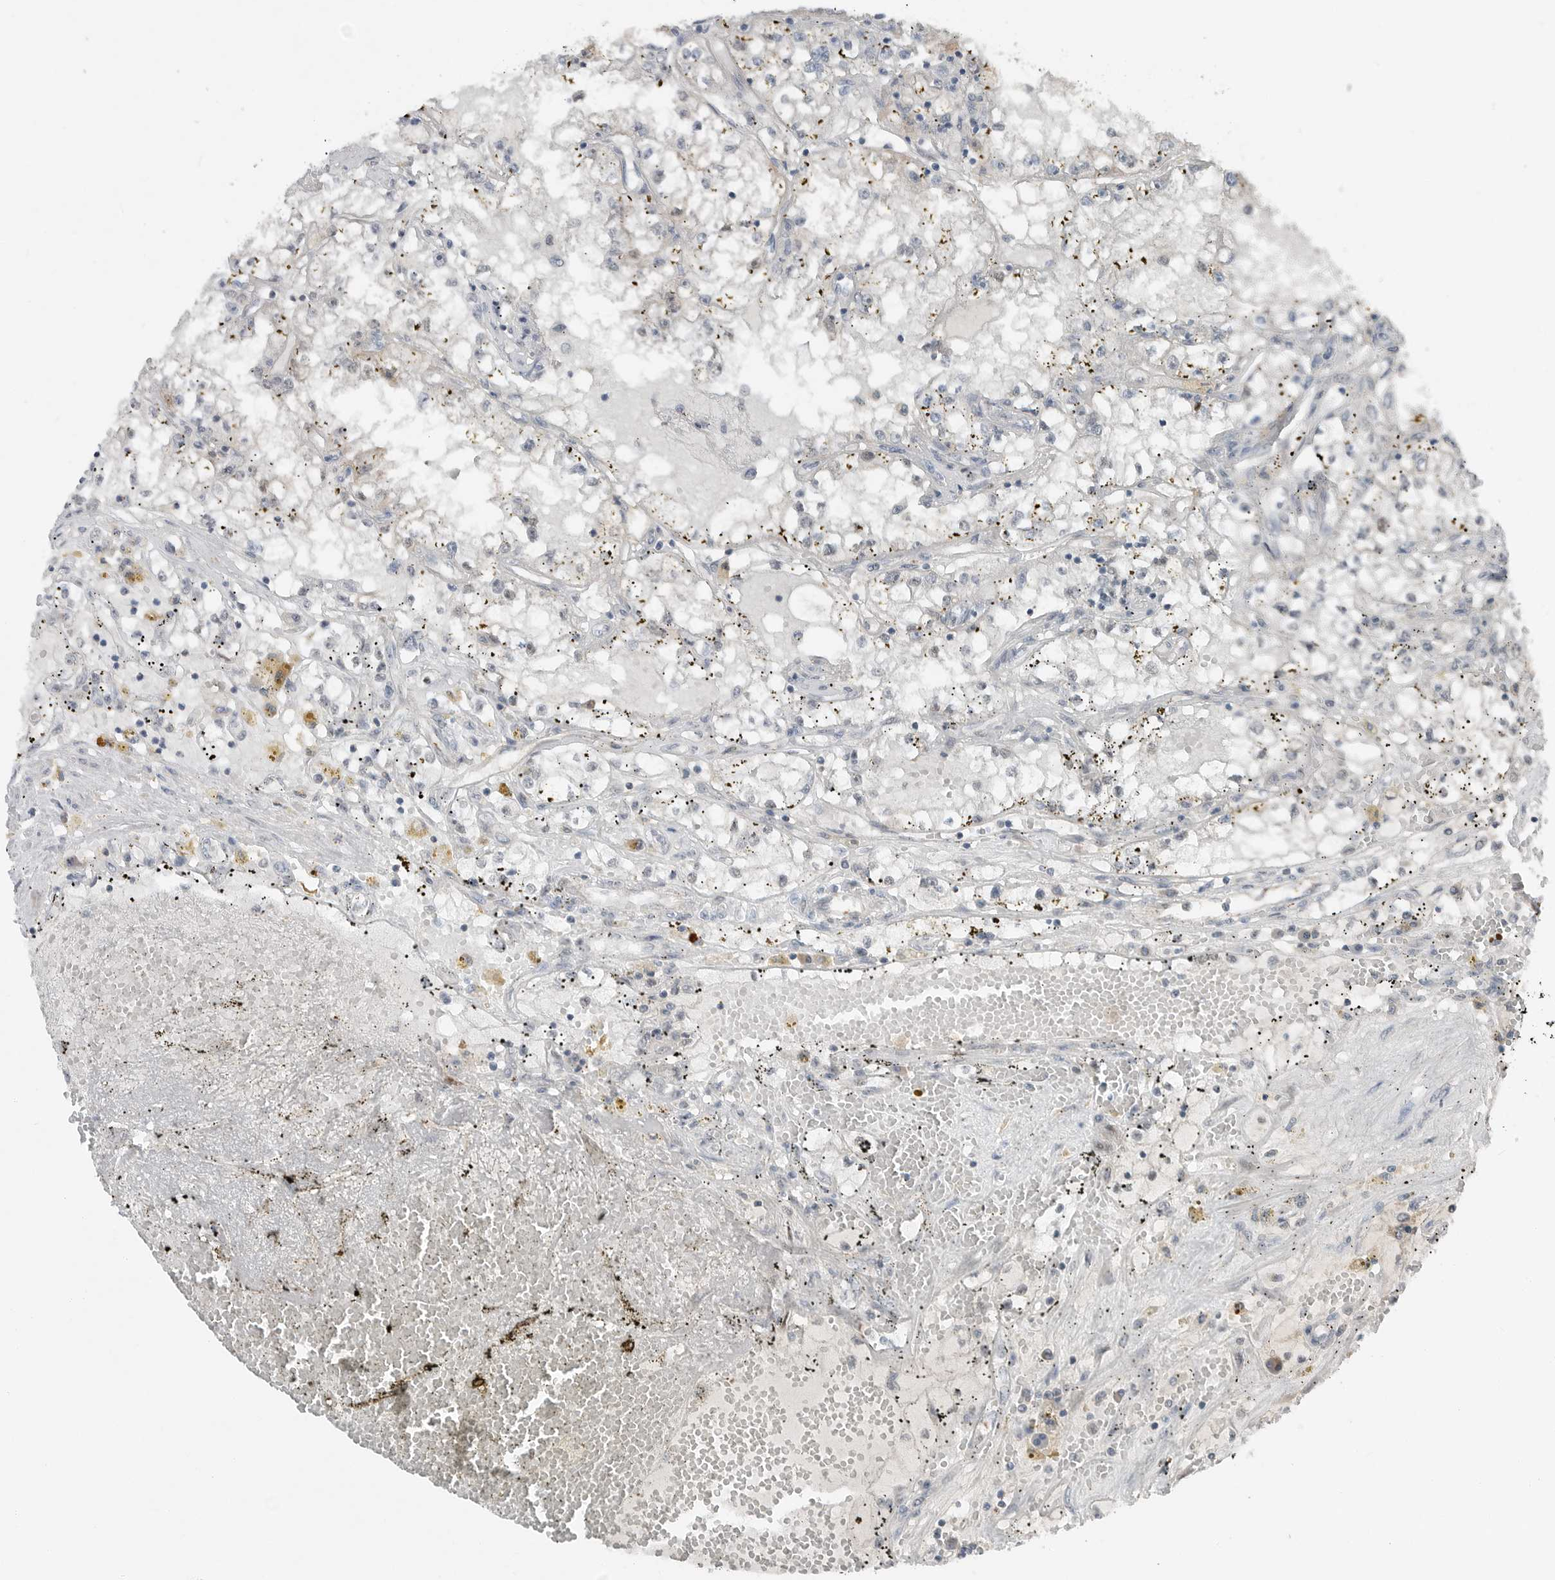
{"staining": {"intensity": "negative", "quantity": "none", "location": "none"}, "tissue": "renal cancer", "cell_type": "Tumor cells", "image_type": "cancer", "snomed": [{"axis": "morphology", "description": "Adenocarcinoma, NOS"}, {"axis": "topography", "description": "Kidney"}], "caption": "Renal adenocarcinoma stained for a protein using IHC shows no staining tumor cells.", "gene": "MFAP3L", "patient": {"sex": "male", "age": 56}}